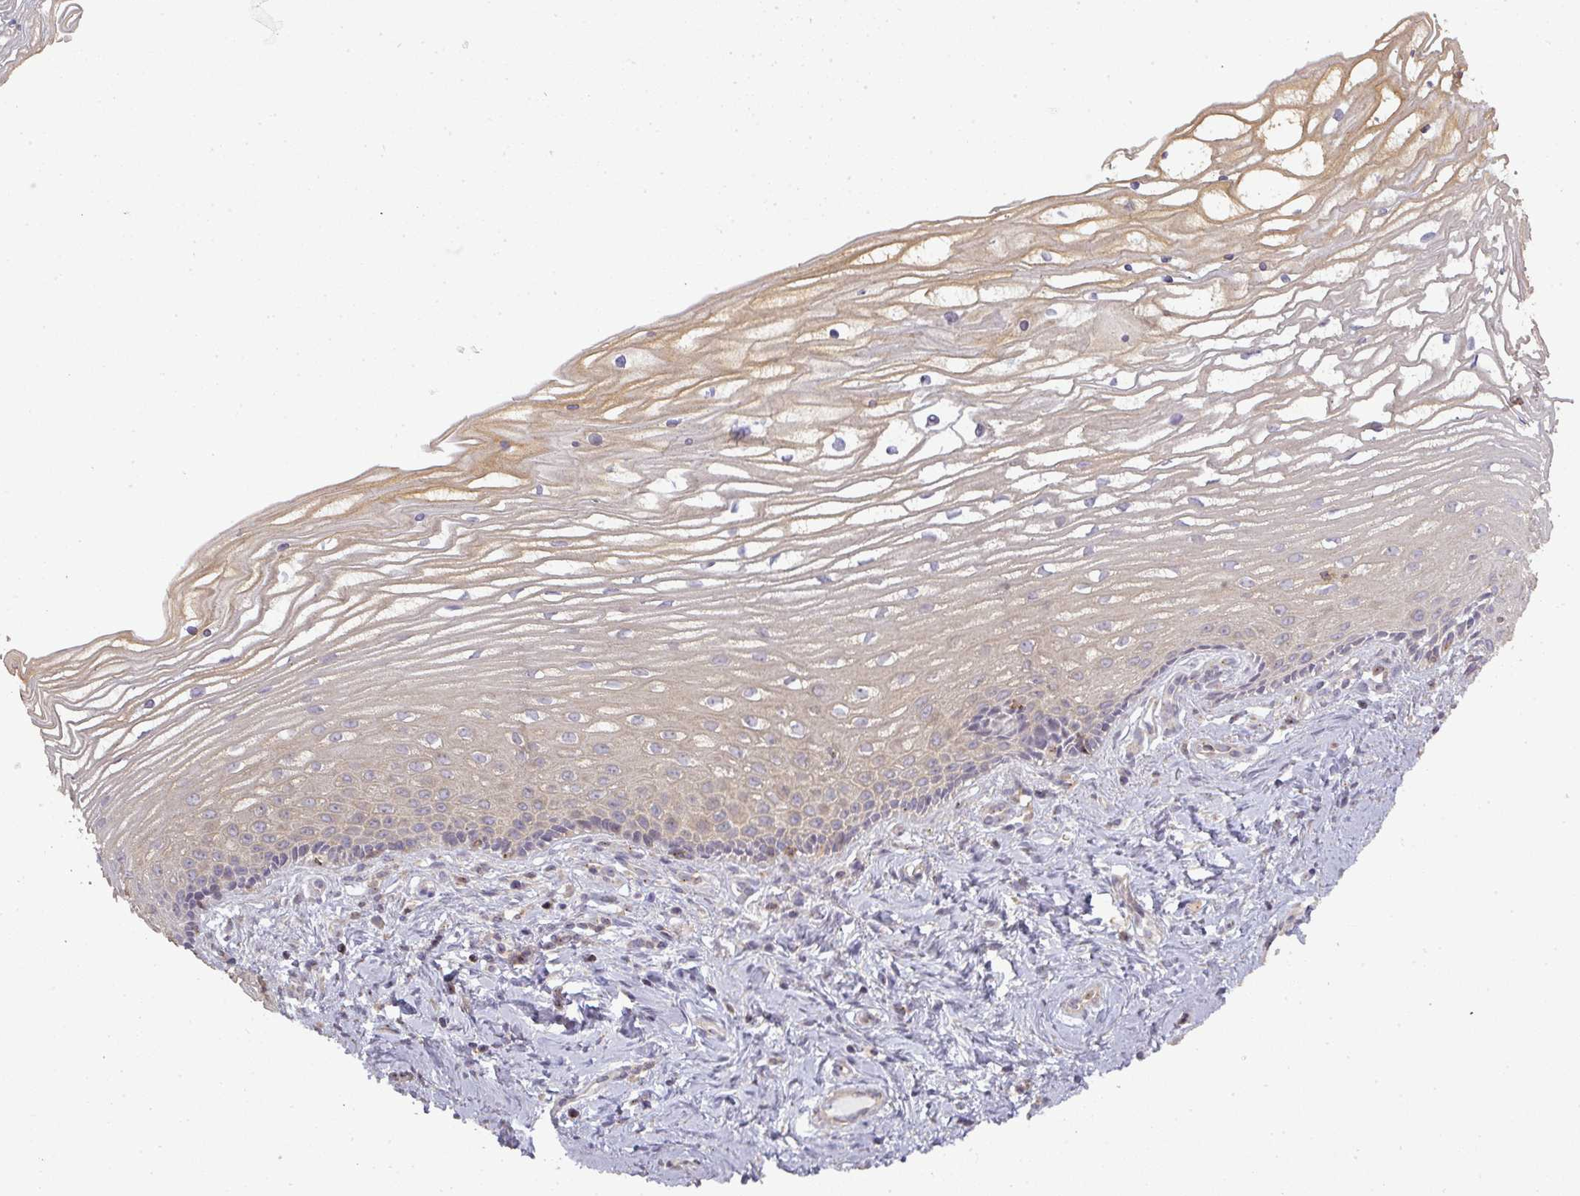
{"staining": {"intensity": "moderate", "quantity": "<25%", "location": "cytoplasmic/membranous"}, "tissue": "cervix", "cell_type": "Glandular cells", "image_type": "normal", "snomed": [{"axis": "morphology", "description": "Normal tissue, NOS"}, {"axis": "topography", "description": "Cervix"}], "caption": "A brown stain highlights moderate cytoplasmic/membranous expression of a protein in glandular cells of unremarkable cervix.", "gene": "NIN", "patient": {"sex": "female", "age": 47}}